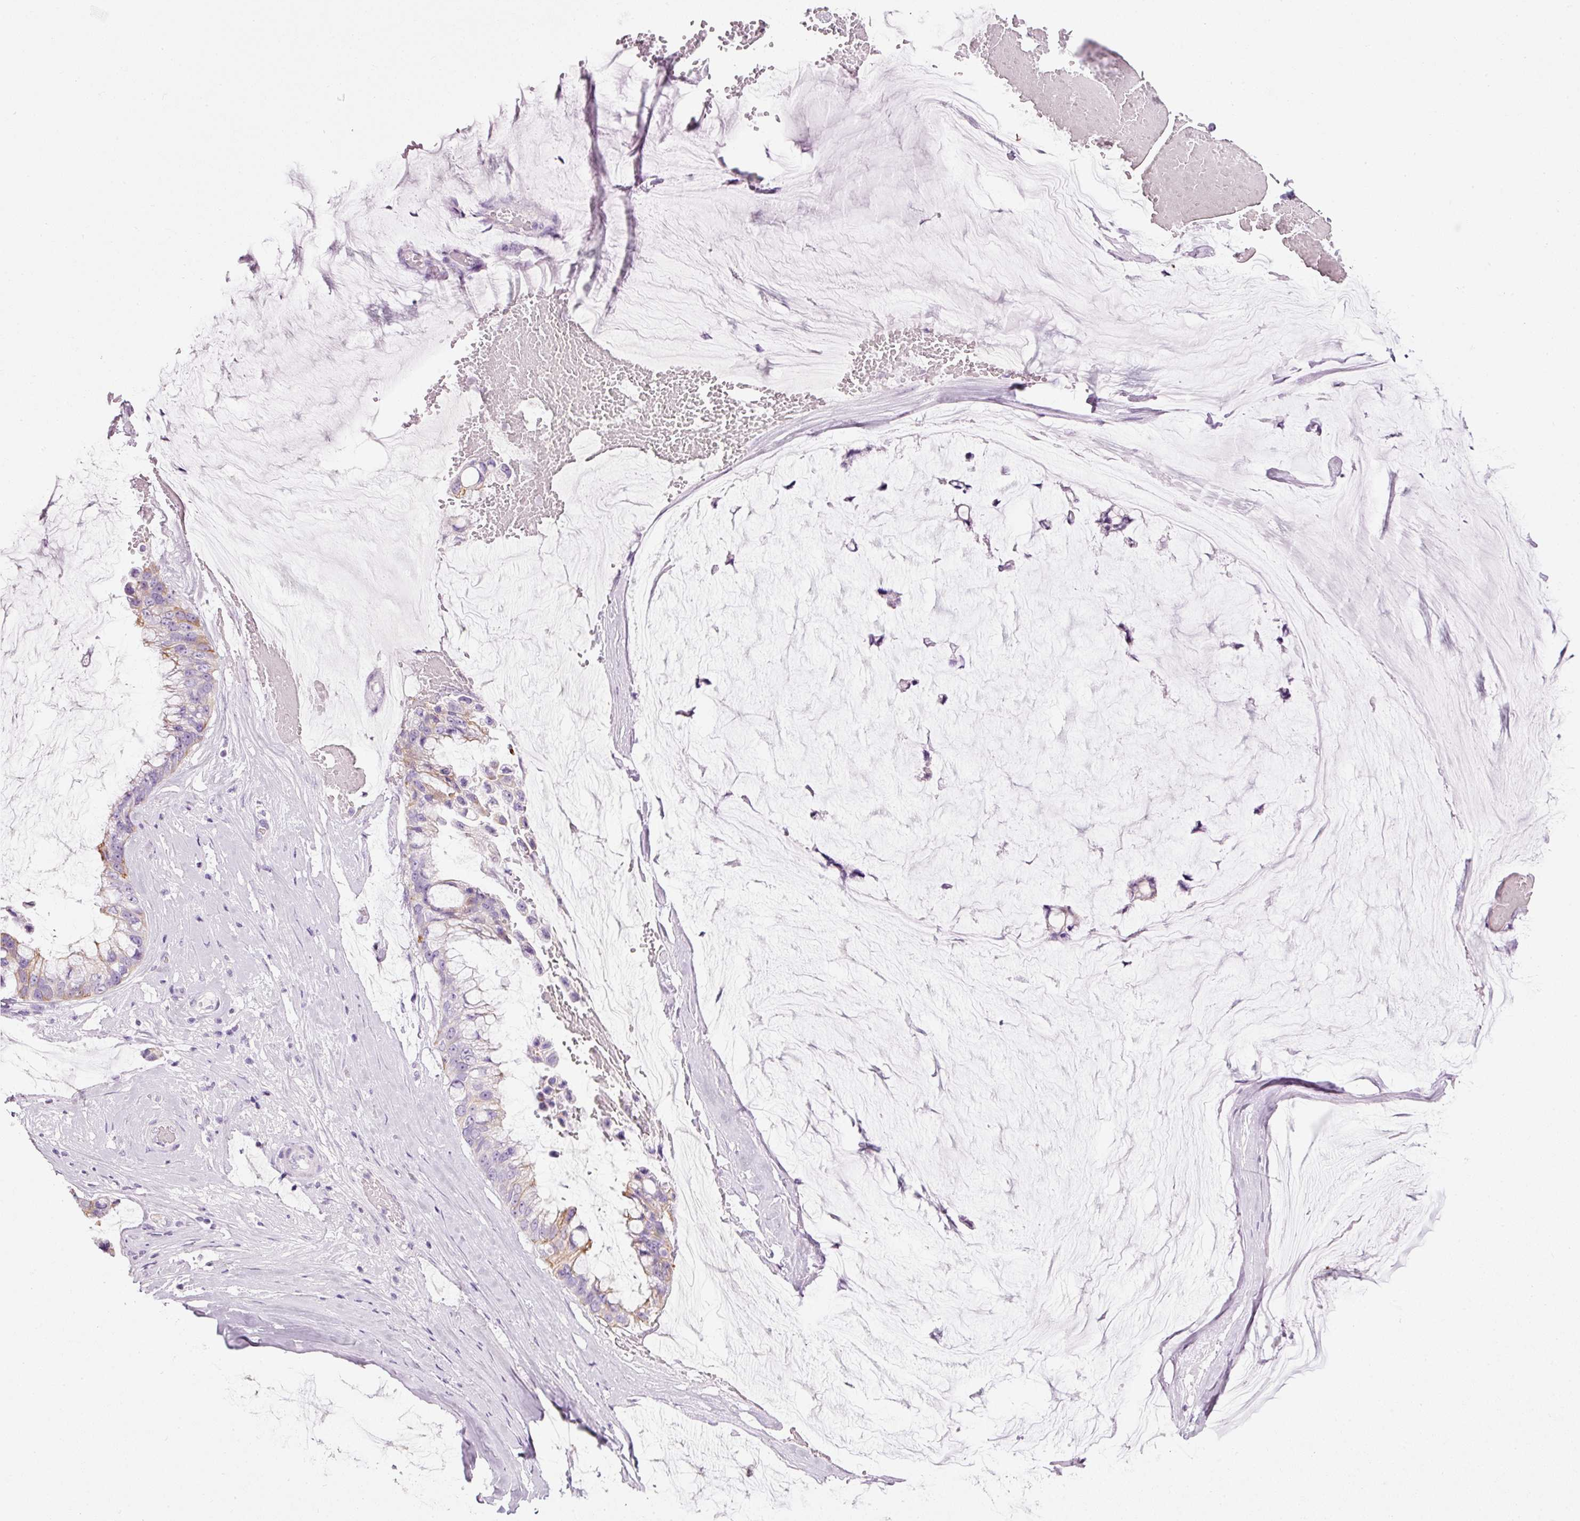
{"staining": {"intensity": "weak", "quantity": "25%-75%", "location": "cytoplasmic/membranous"}, "tissue": "ovarian cancer", "cell_type": "Tumor cells", "image_type": "cancer", "snomed": [{"axis": "morphology", "description": "Cystadenocarcinoma, mucinous, NOS"}, {"axis": "topography", "description": "Ovary"}], "caption": "A histopathology image of ovarian mucinous cystadenocarcinoma stained for a protein demonstrates weak cytoplasmic/membranous brown staining in tumor cells. Using DAB (3,3'-diaminobenzidine) (brown) and hematoxylin (blue) stains, captured at high magnification using brightfield microscopy.", "gene": "CARD16", "patient": {"sex": "female", "age": 39}}